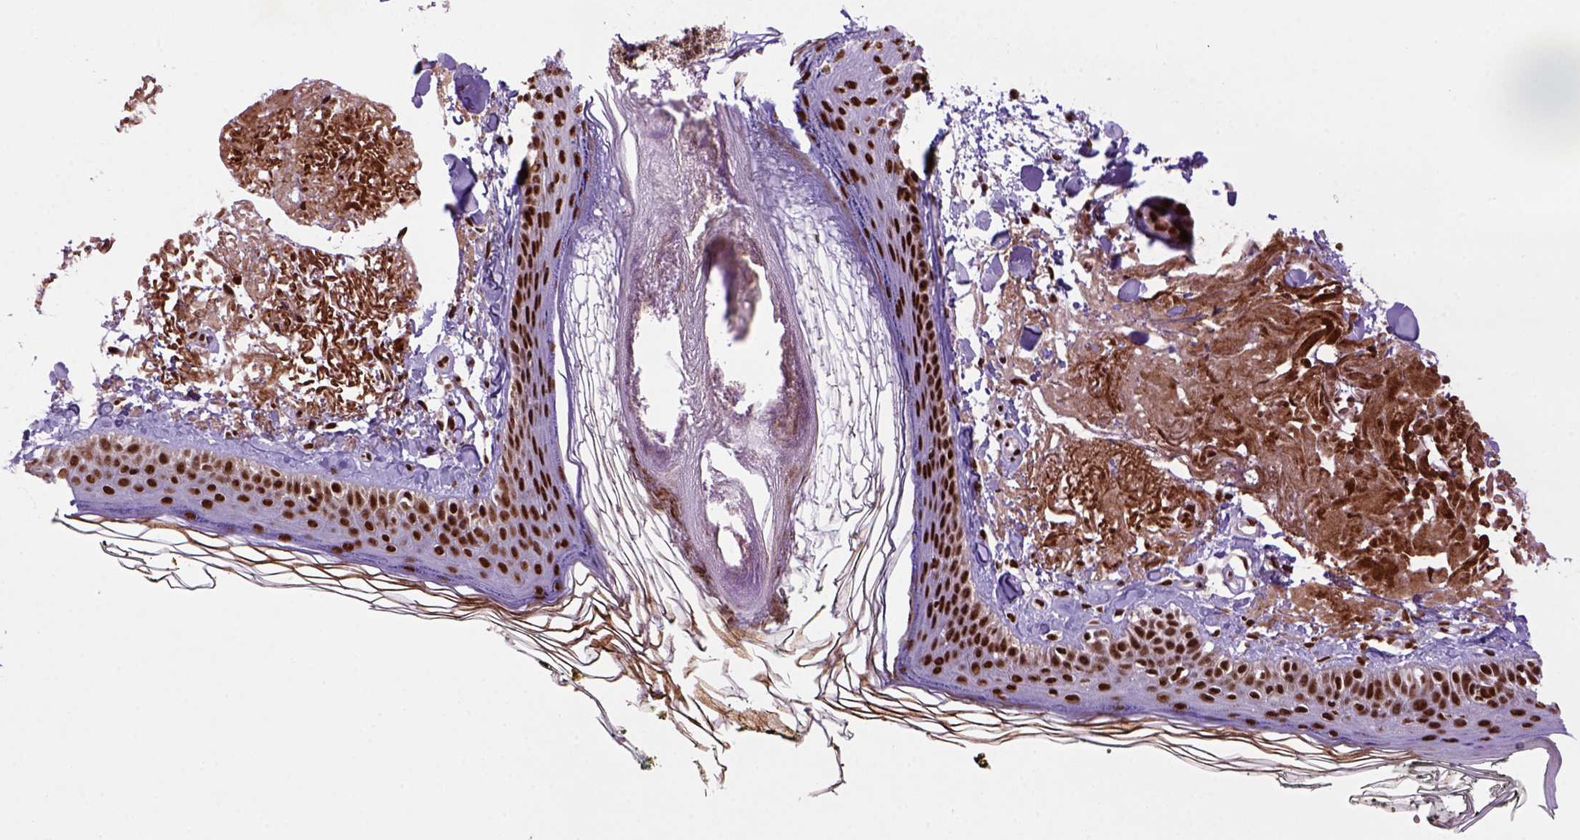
{"staining": {"intensity": "strong", "quantity": ">75%", "location": "nuclear"}, "tissue": "skin", "cell_type": "Fibroblasts", "image_type": "normal", "snomed": [{"axis": "morphology", "description": "Normal tissue, NOS"}, {"axis": "topography", "description": "Skin"}], "caption": "Strong nuclear protein positivity is appreciated in approximately >75% of fibroblasts in skin. The staining was performed using DAB (3,3'-diaminobenzidine) to visualize the protein expression in brown, while the nuclei were stained in blue with hematoxylin (Magnification: 20x).", "gene": "NSMCE2", "patient": {"sex": "male", "age": 76}}